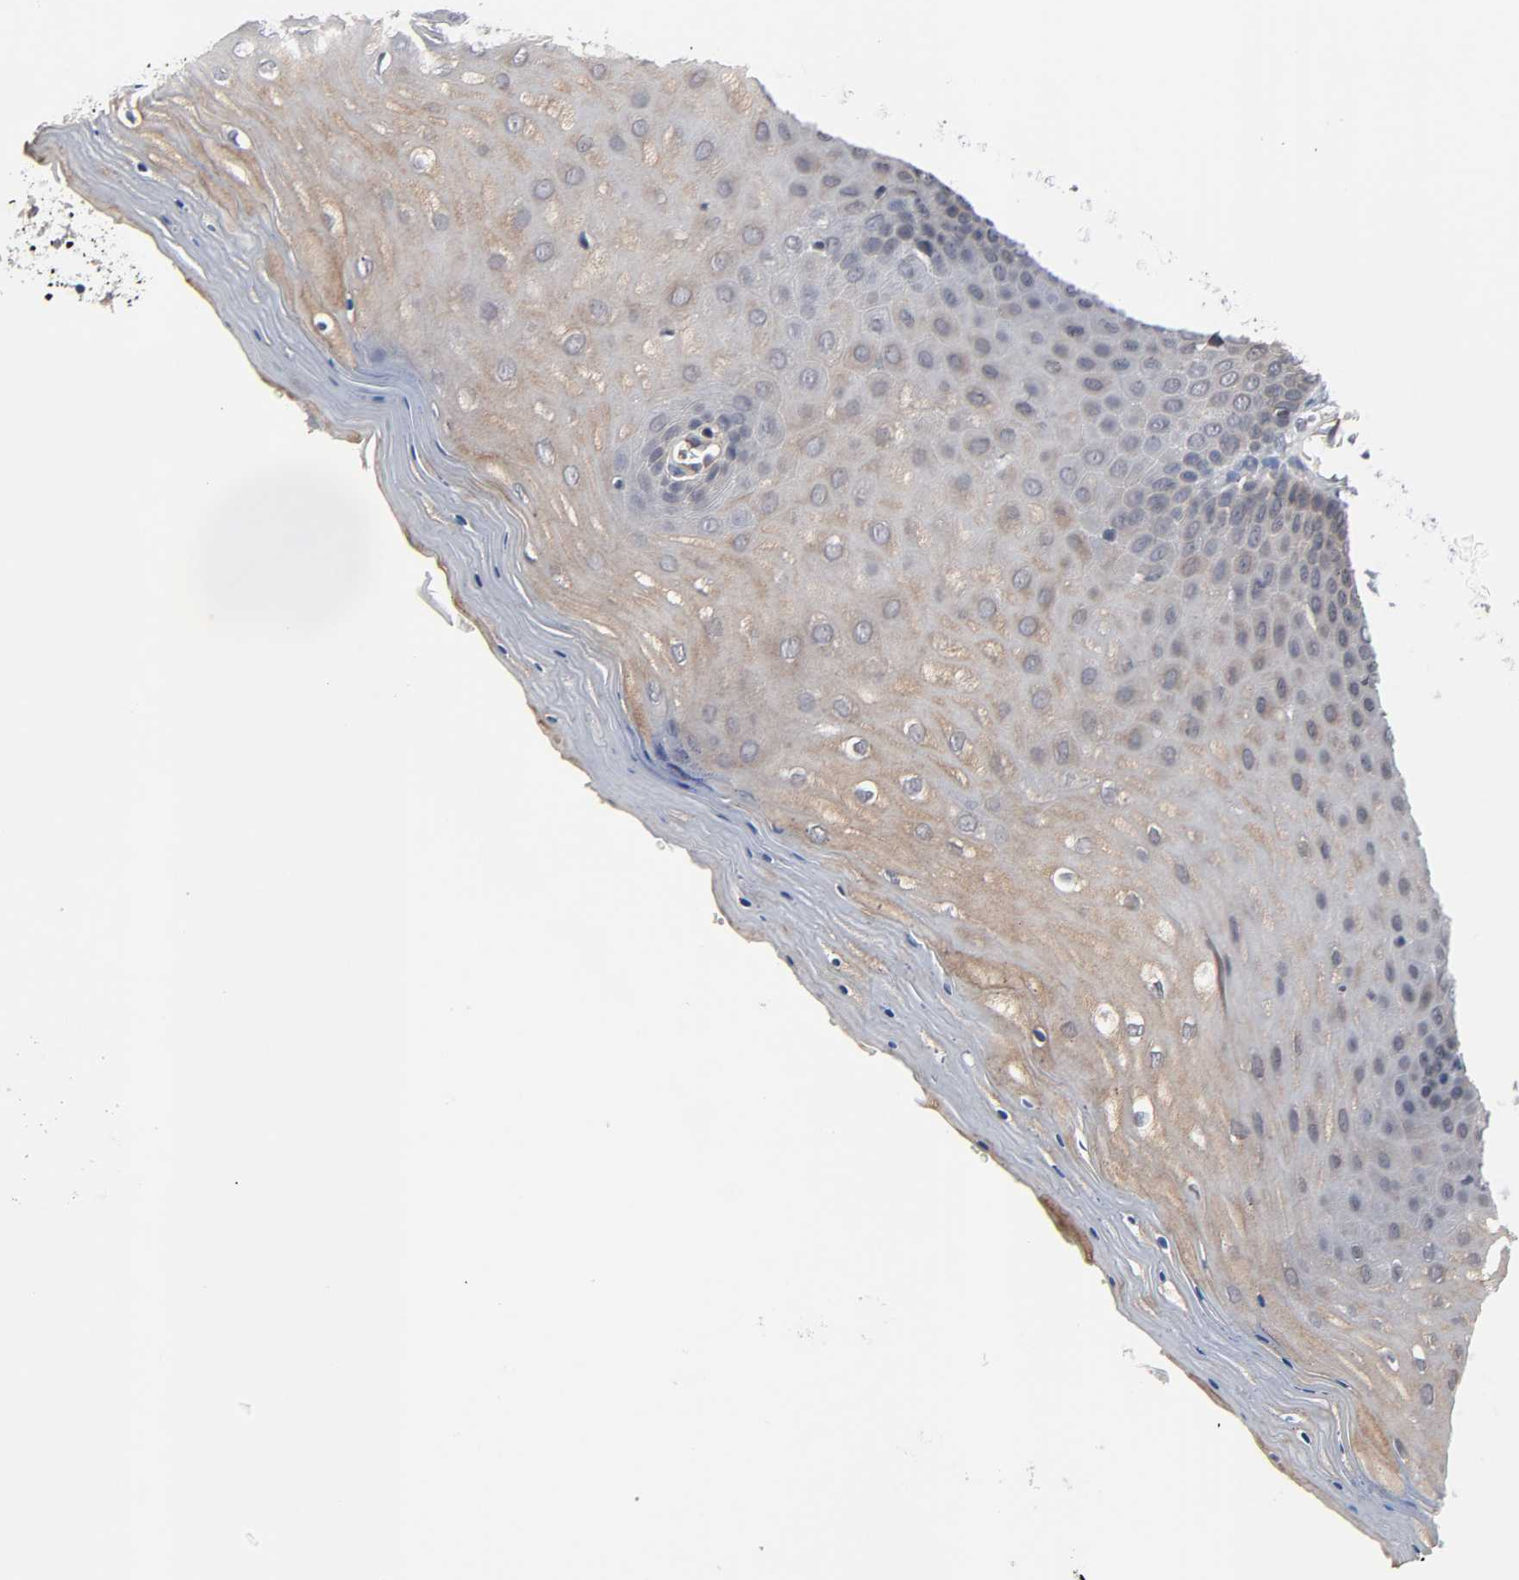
{"staining": {"intensity": "weak", "quantity": ">75%", "location": "cytoplasmic/membranous,nuclear"}, "tissue": "cervix", "cell_type": "Glandular cells", "image_type": "normal", "snomed": [{"axis": "morphology", "description": "Normal tissue, NOS"}, {"axis": "topography", "description": "Cervix"}], "caption": "Immunohistochemical staining of unremarkable cervix demonstrates weak cytoplasmic/membranous,nuclear protein positivity in about >75% of glandular cells.", "gene": "CCDC175", "patient": {"sex": "female", "age": 55}}